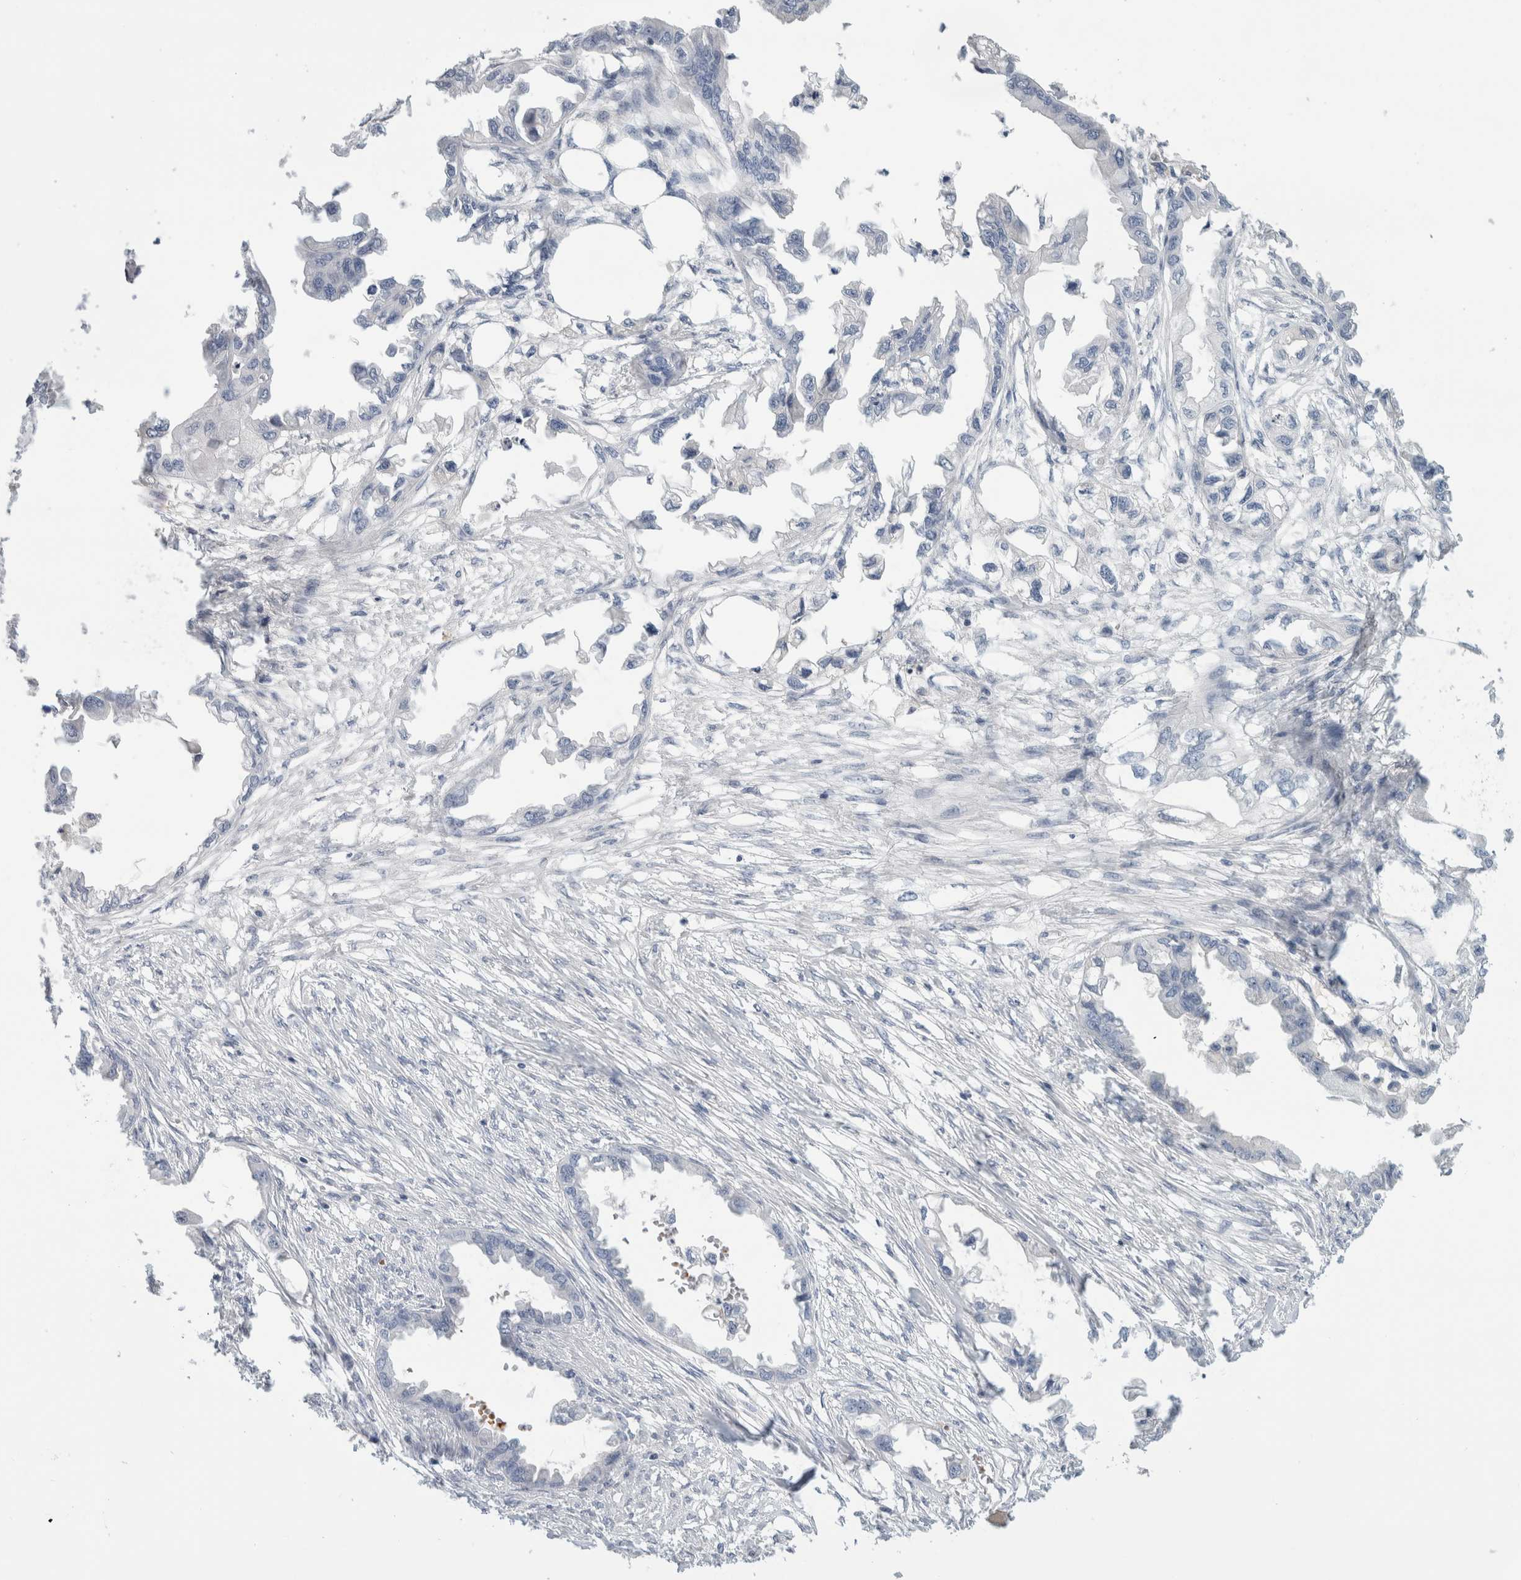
{"staining": {"intensity": "negative", "quantity": "none", "location": "none"}, "tissue": "endometrial cancer", "cell_type": "Tumor cells", "image_type": "cancer", "snomed": [{"axis": "morphology", "description": "Adenocarcinoma, NOS"}, {"axis": "morphology", "description": "Adenocarcinoma, metastatic, NOS"}, {"axis": "topography", "description": "Adipose tissue"}, {"axis": "topography", "description": "Endometrium"}], "caption": "An image of human endometrial adenocarcinoma is negative for staining in tumor cells. (DAB immunohistochemistry visualized using brightfield microscopy, high magnification).", "gene": "CA1", "patient": {"sex": "female", "age": 67}}